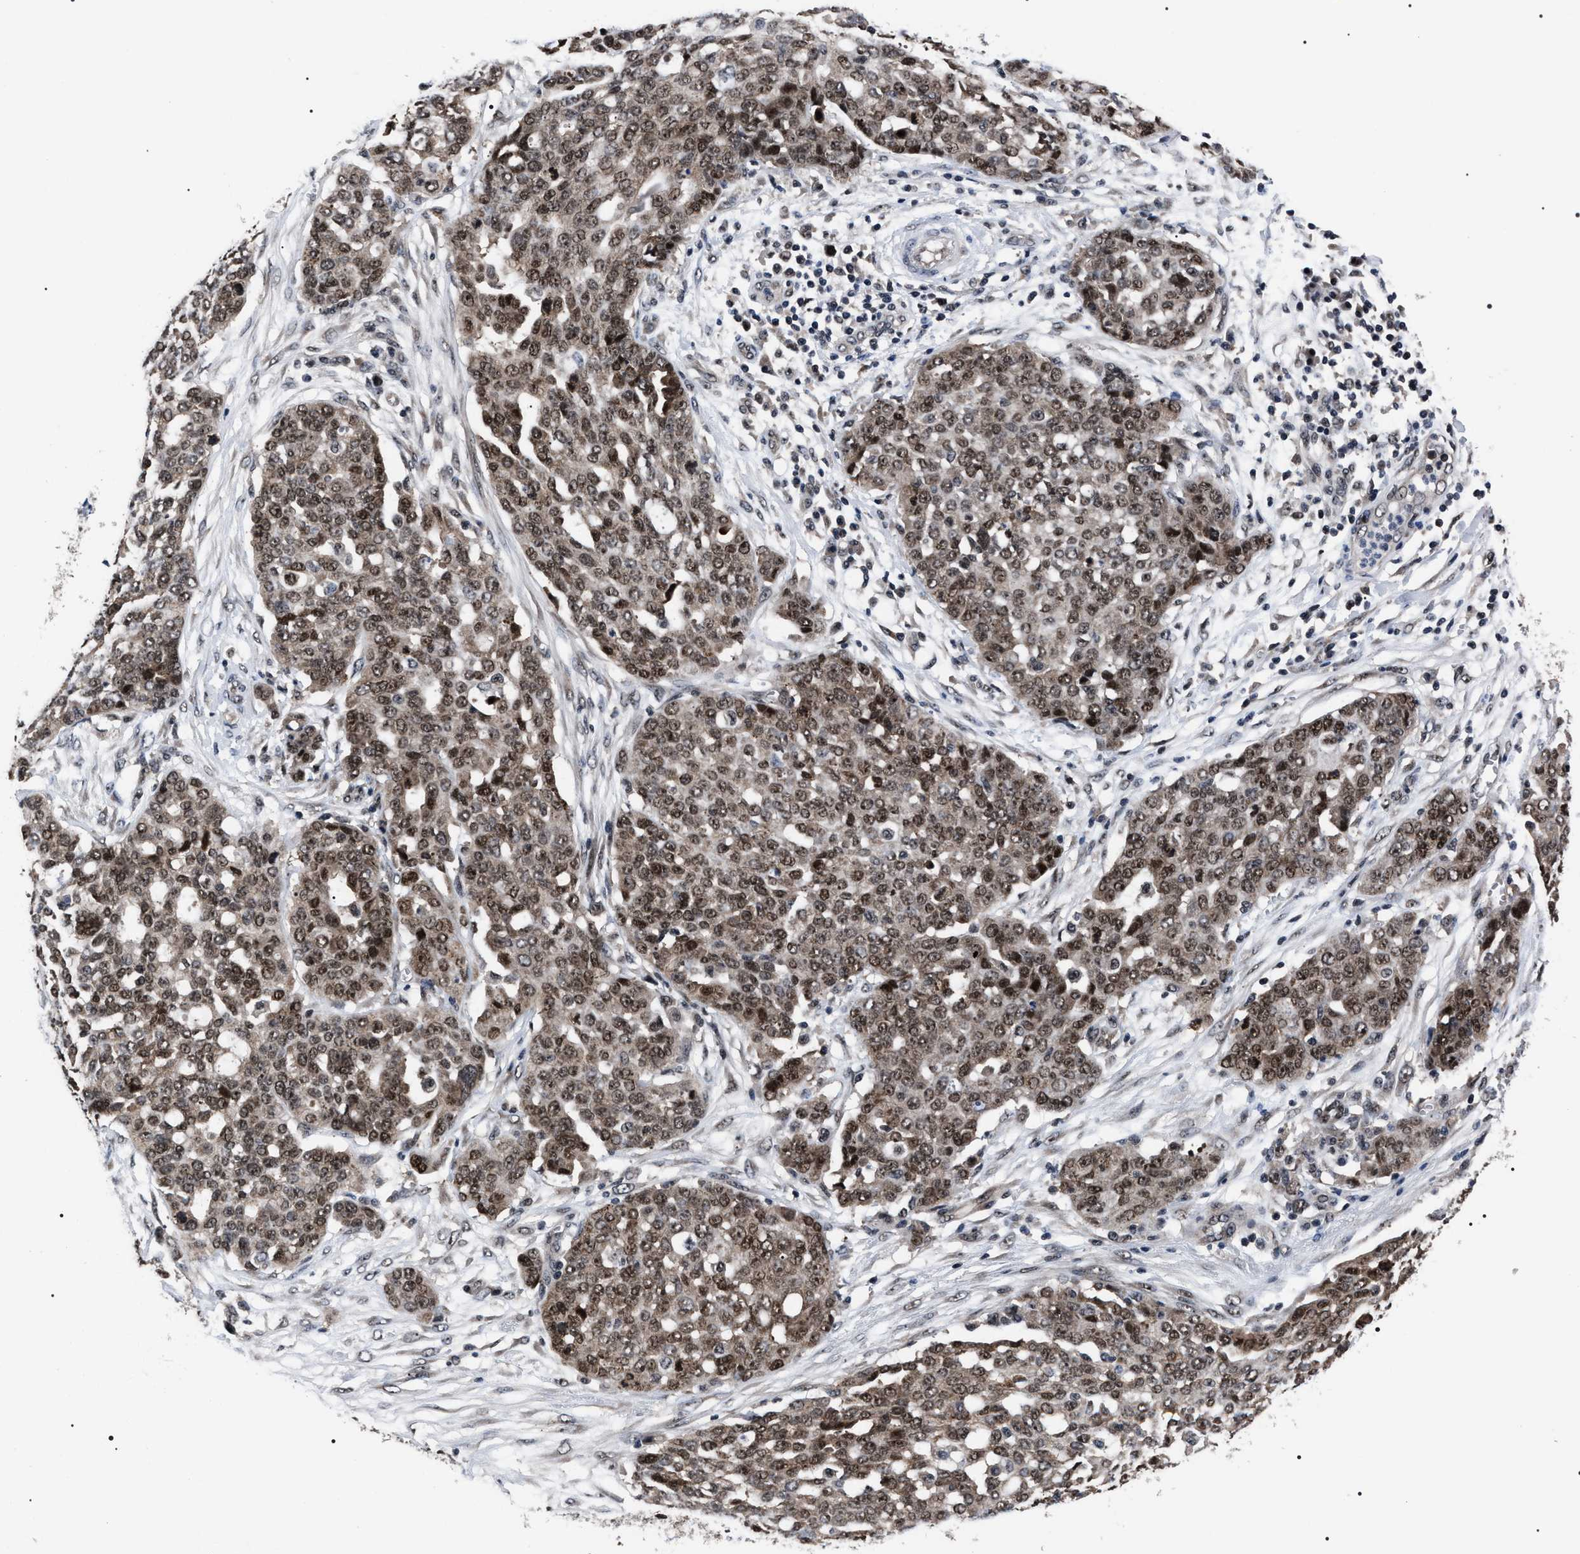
{"staining": {"intensity": "moderate", "quantity": ">75%", "location": "cytoplasmic/membranous,nuclear"}, "tissue": "ovarian cancer", "cell_type": "Tumor cells", "image_type": "cancer", "snomed": [{"axis": "morphology", "description": "Cystadenocarcinoma, serous, NOS"}, {"axis": "topography", "description": "Soft tissue"}, {"axis": "topography", "description": "Ovary"}], "caption": "The photomicrograph reveals immunohistochemical staining of ovarian serous cystadenocarcinoma. There is moderate cytoplasmic/membranous and nuclear expression is seen in about >75% of tumor cells. (DAB (3,3'-diaminobenzidine) IHC with brightfield microscopy, high magnification).", "gene": "CSNK2A1", "patient": {"sex": "female", "age": 57}}